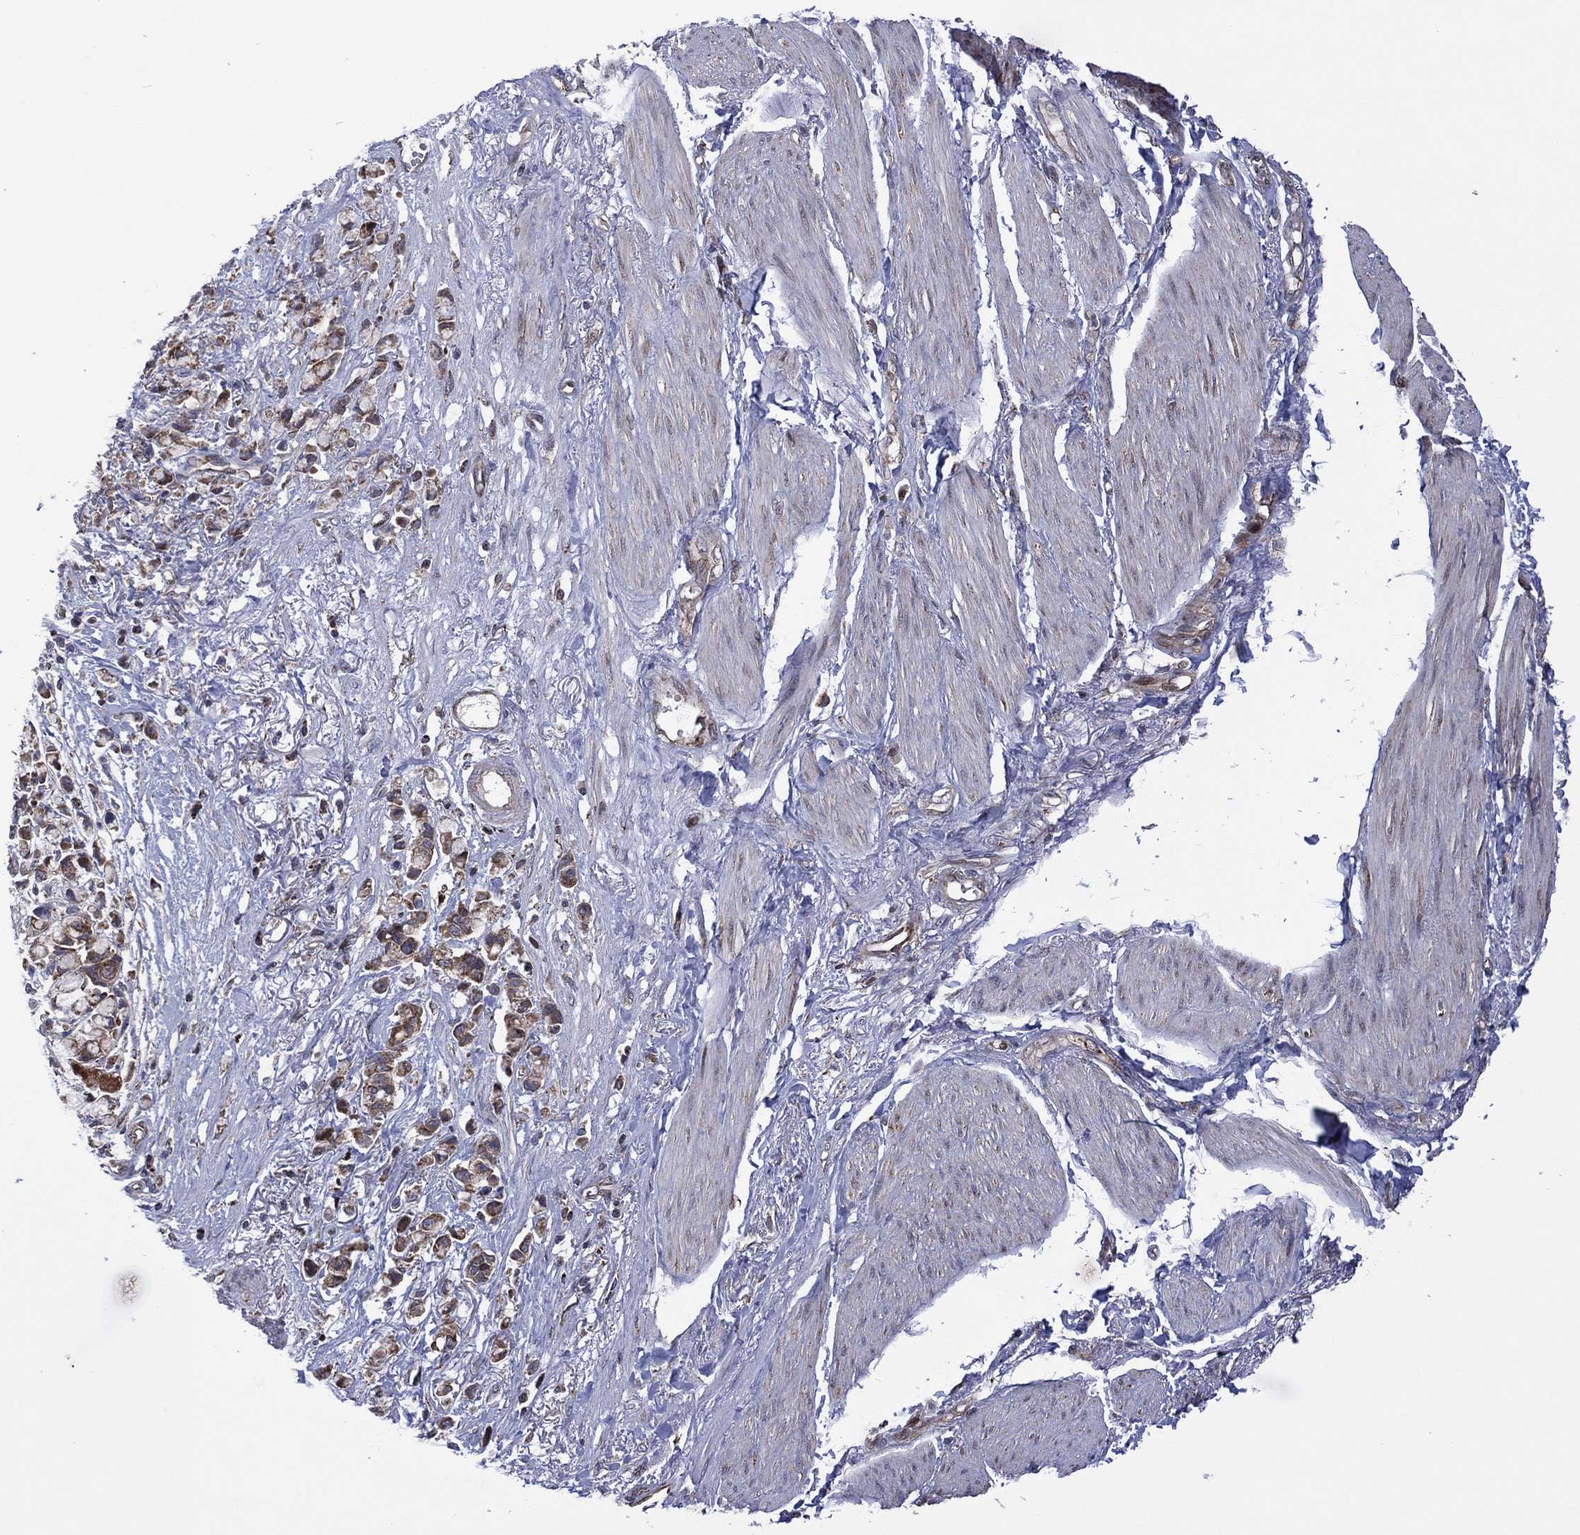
{"staining": {"intensity": "moderate", "quantity": "<25%", "location": "cytoplasmic/membranous"}, "tissue": "stomach cancer", "cell_type": "Tumor cells", "image_type": "cancer", "snomed": [{"axis": "morphology", "description": "Adenocarcinoma, NOS"}, {"axis": "topography", "description": "Stomach"}], "caption": "Immunohistochemistry (DAB) staining of stomach adenocarcinoma exhibits moderate cytoplasmic/membranous protein staining in about <25% of tumor cells.", "gene": "PIDD1", "patient": {"sex": "female", "age": 81}}